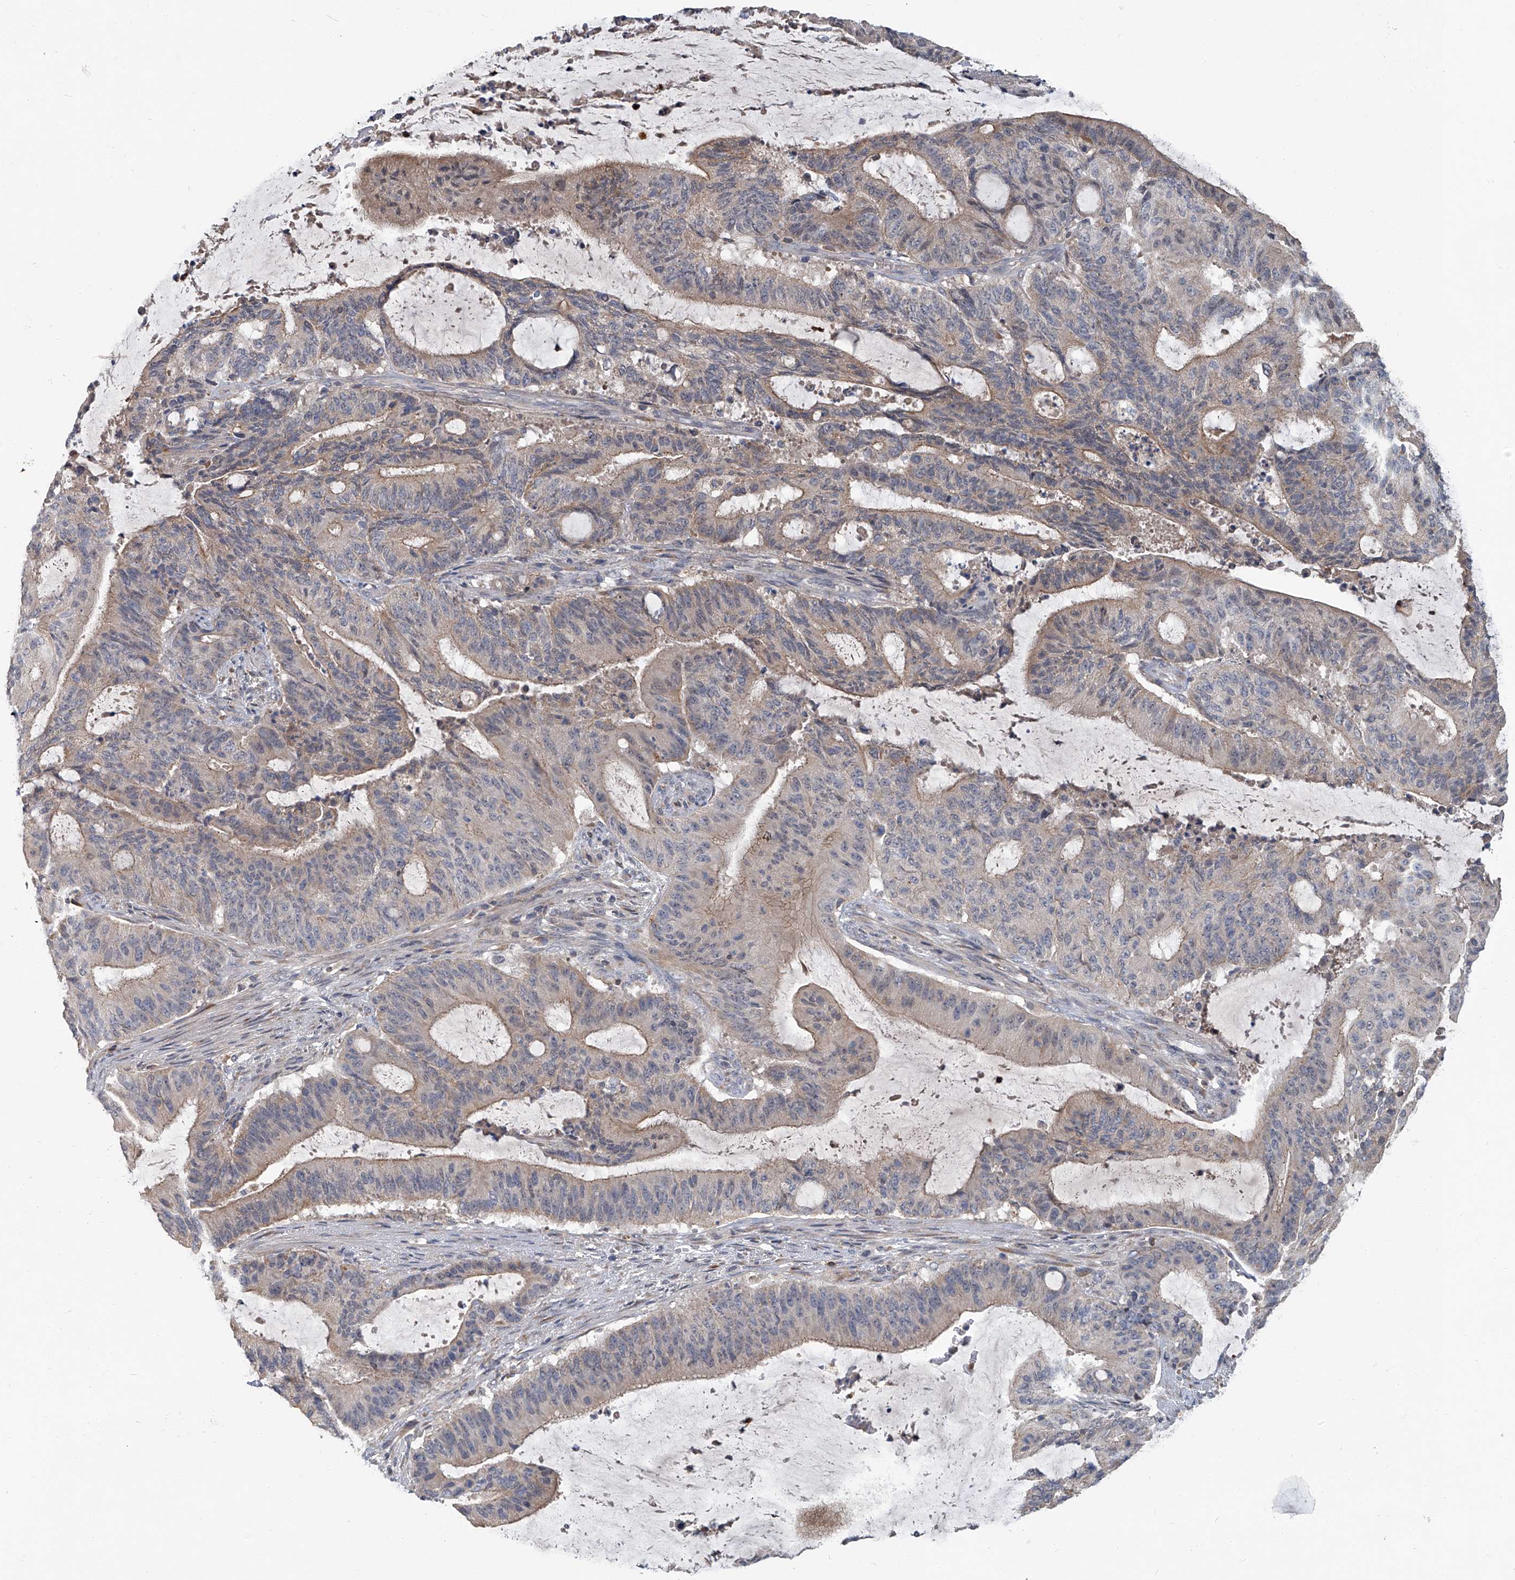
{"staining": {"intensity": "weak", "quantity": ">75%", "location": "cytoplasmic/membranous"}, "tissue": "liver cancer", "cell_type": "Tumor cells", "image_type": "cancer", "snomed": [{"axis": "morphology", "description": "Normal tissue, NOS"}, {"axis": "morphology", "description": "Cholangiocarcinoma"}, {"axis": "topography", "description": "Liver"}, {"axis": "topography", "description": "Peripheral nerve tissue"}], "caption": "A photomicrograph showing weak cytoplasmic/membranous staining in approximately >75% of tumor cells in liver cancer, as visualized by brown immunohistochemical staining.", "gene": "AKNAD1", "patient": {"sex": "female", "age": 73}}